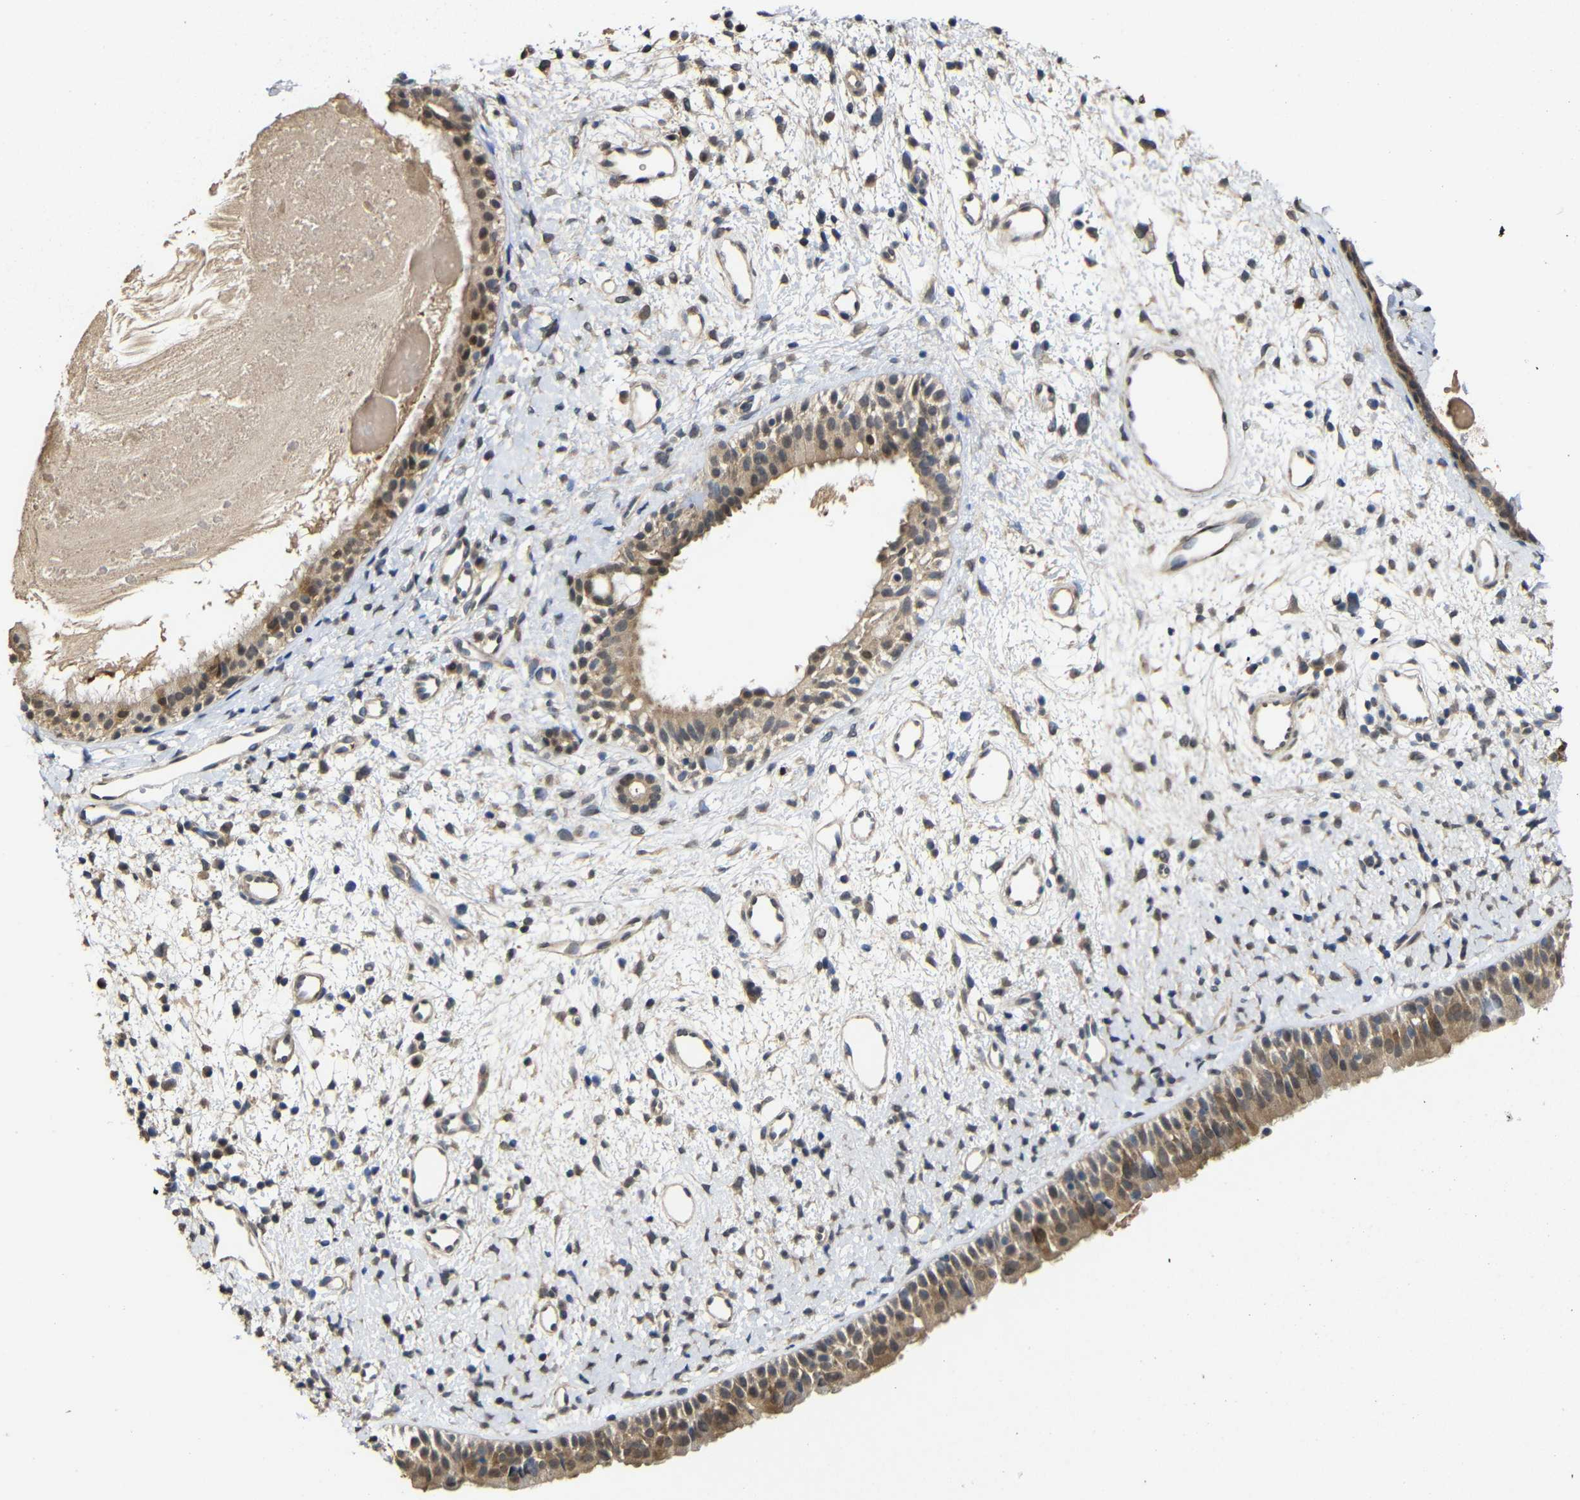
{"staining": {"intensity": "moderate", "quantity": ">75%", "location": "cytoplasmic/membranous"}, "tissue": "nasopharynx", "cell_type": "Respiratory epithelial cells", "image_type": "normal", "snomed": [{"axis": "morphology", "description": "Normal tissue, NOS"}, {"axis": "topography", "description": "Nasopharynx"}], "caption": "Immunohistochemistry (IHC) of normal human nasopharynx demonstrates medium levels of moderate cytoplasmic/membranous staining in approximately >75% of respiratory epithelial cells.", "gene": "ATG12", "patient": {"sex": "male", "age": 22}}